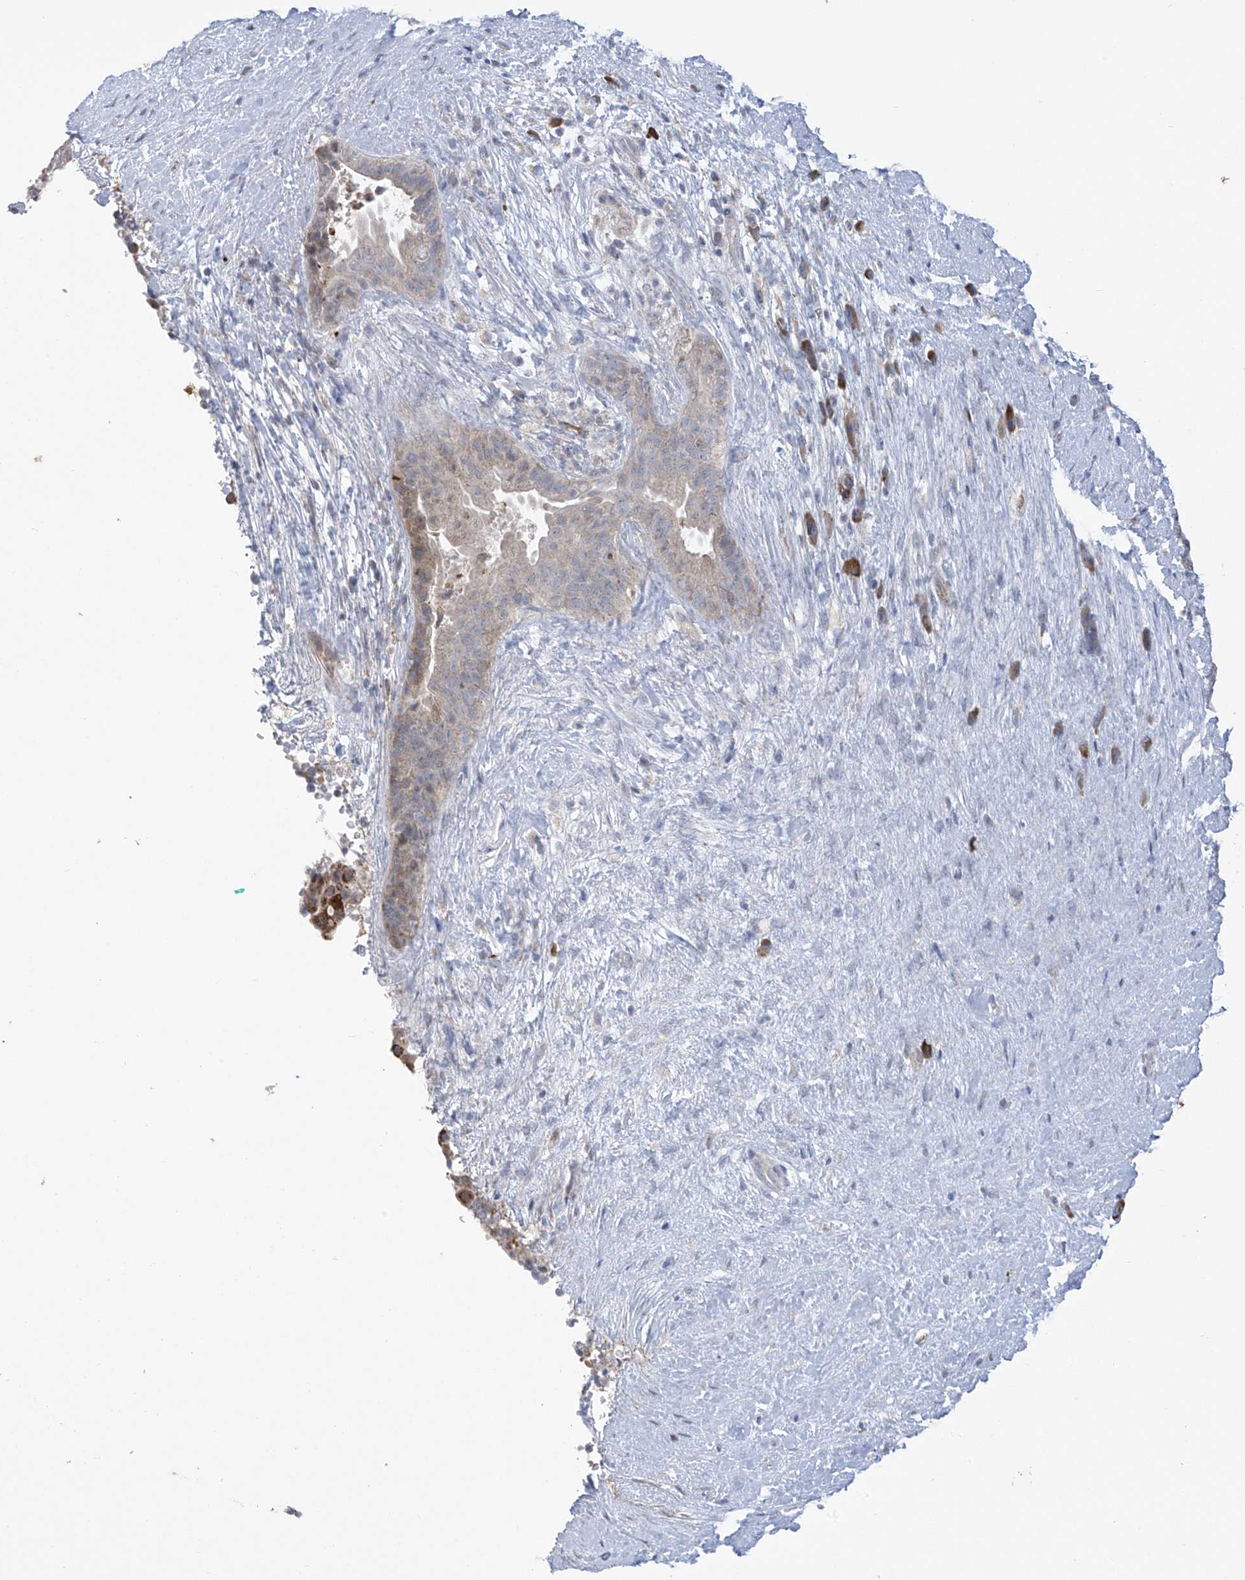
{"staining": {"intensity": "negative", "quantity": "none", "location": "none"}, "tissue": "pancreatic cancer", "cell_type": "Tumor cells", "image_type": "cancer", "snomed": [{"axis": "morphology", "description": "Adenocarcinoma, NOS"}, {"axis": "topography", "description": "Pancreas"}], "caption": "Human pancreatic adenocarcinoma stained for a protein using immunohistochemistry (IHC) exhibits no positivity in tumor cells.", "gene": "SLCO4A1", "patient": {"sex": "male", "age": 63}}